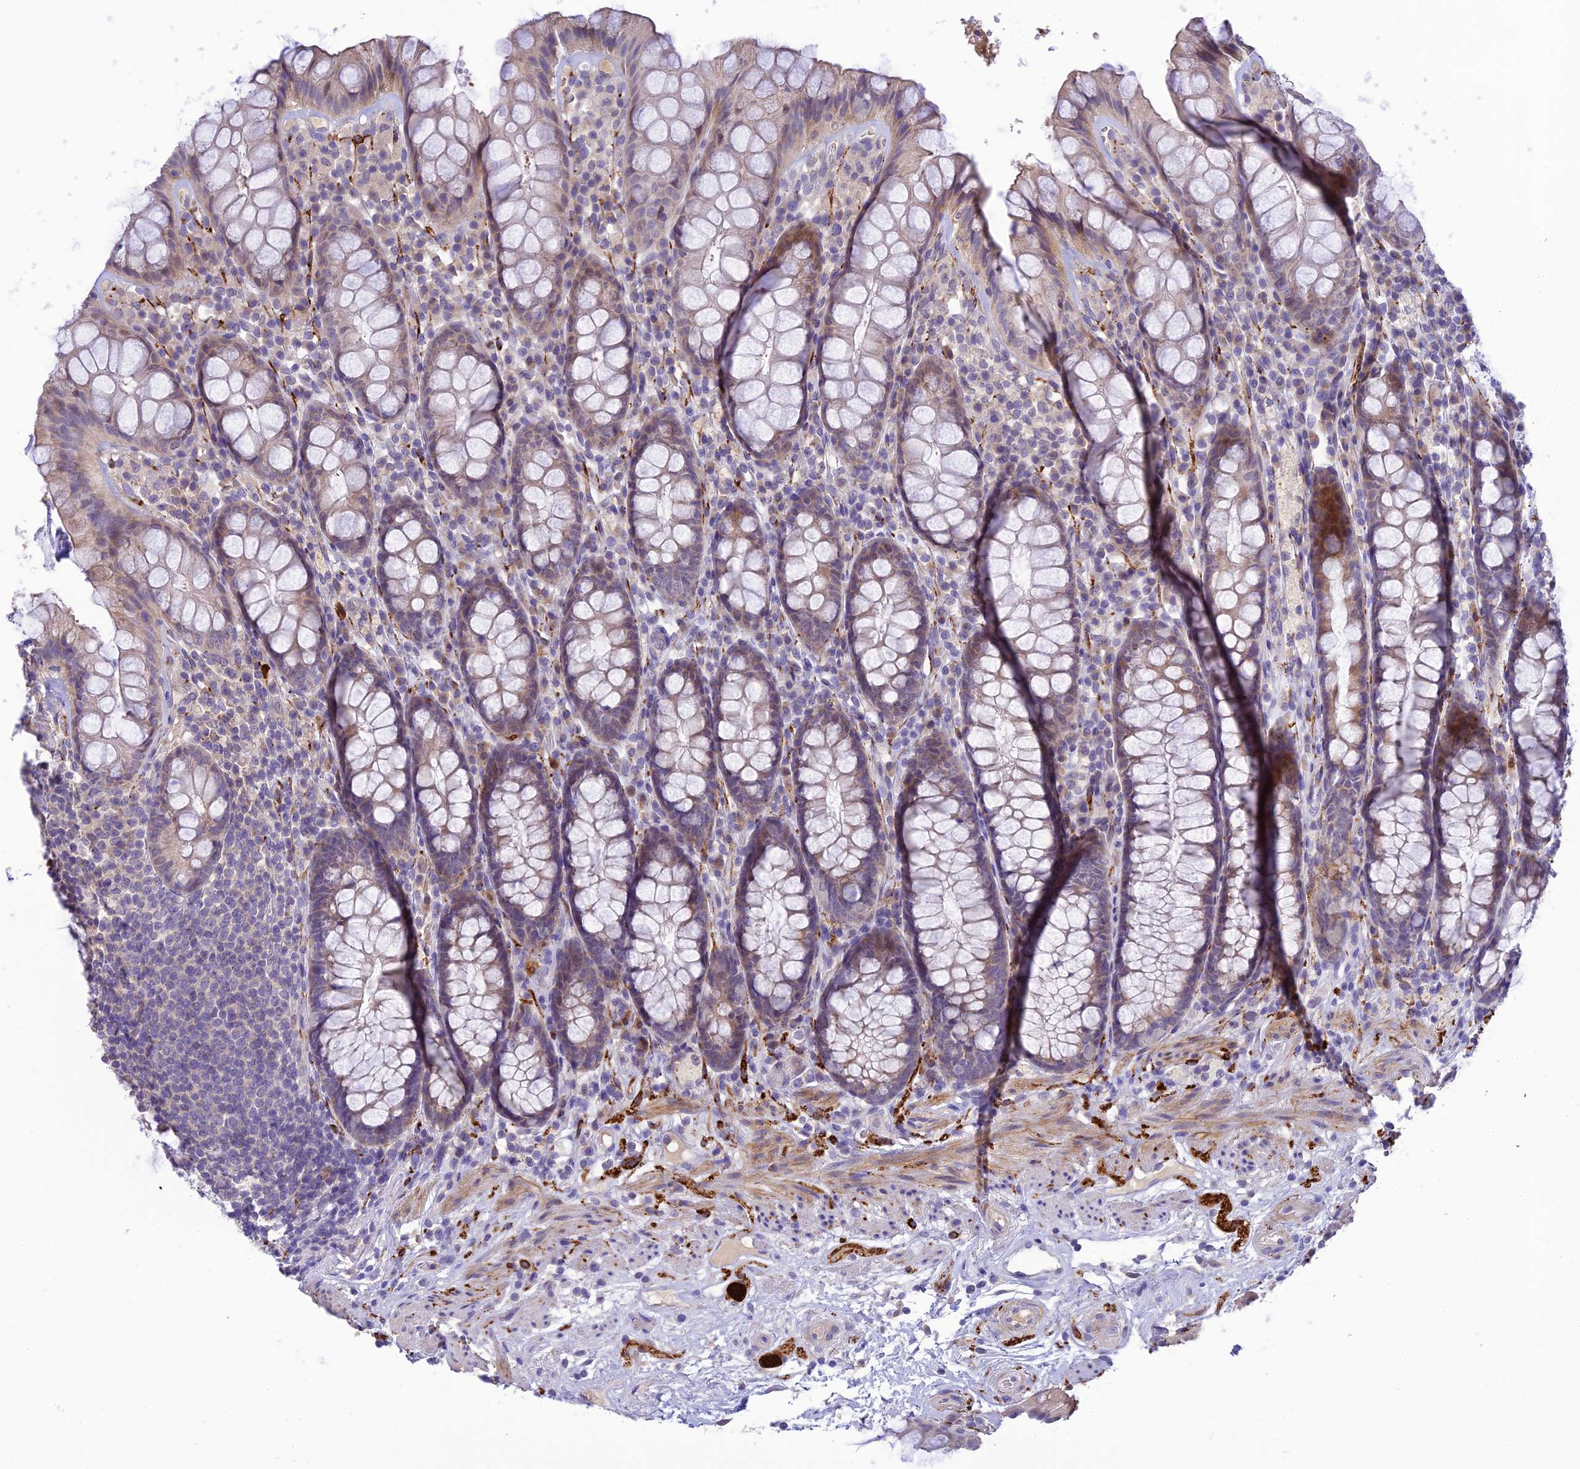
{"staining": {"intensity": "moderate", "quantity": "<25%", "location": "nuclear"}, "tissue": "rectum", "cell_type": "Glandular cells", "image_type": "normal", "snomed": [{"axis": "morphology", "description": "Normal tissue, NOS"}, {"axis": "topography", "description": "Rectum"}], "caption": "A high-resolution micrograph shows immunohistochemistry (IHC) staining of benign rectum, which exhibits moderate nuclear positivity in approximately <25% of glandular cells. The protein of interest is stained brown, and the nuclei are stained in blue (DAB (3,3'-diaminobenzidine) IHC with brightfield microscopy, high magnification).", "gene": "XPO7", "patient": {"sex": "male", "age": 83}}